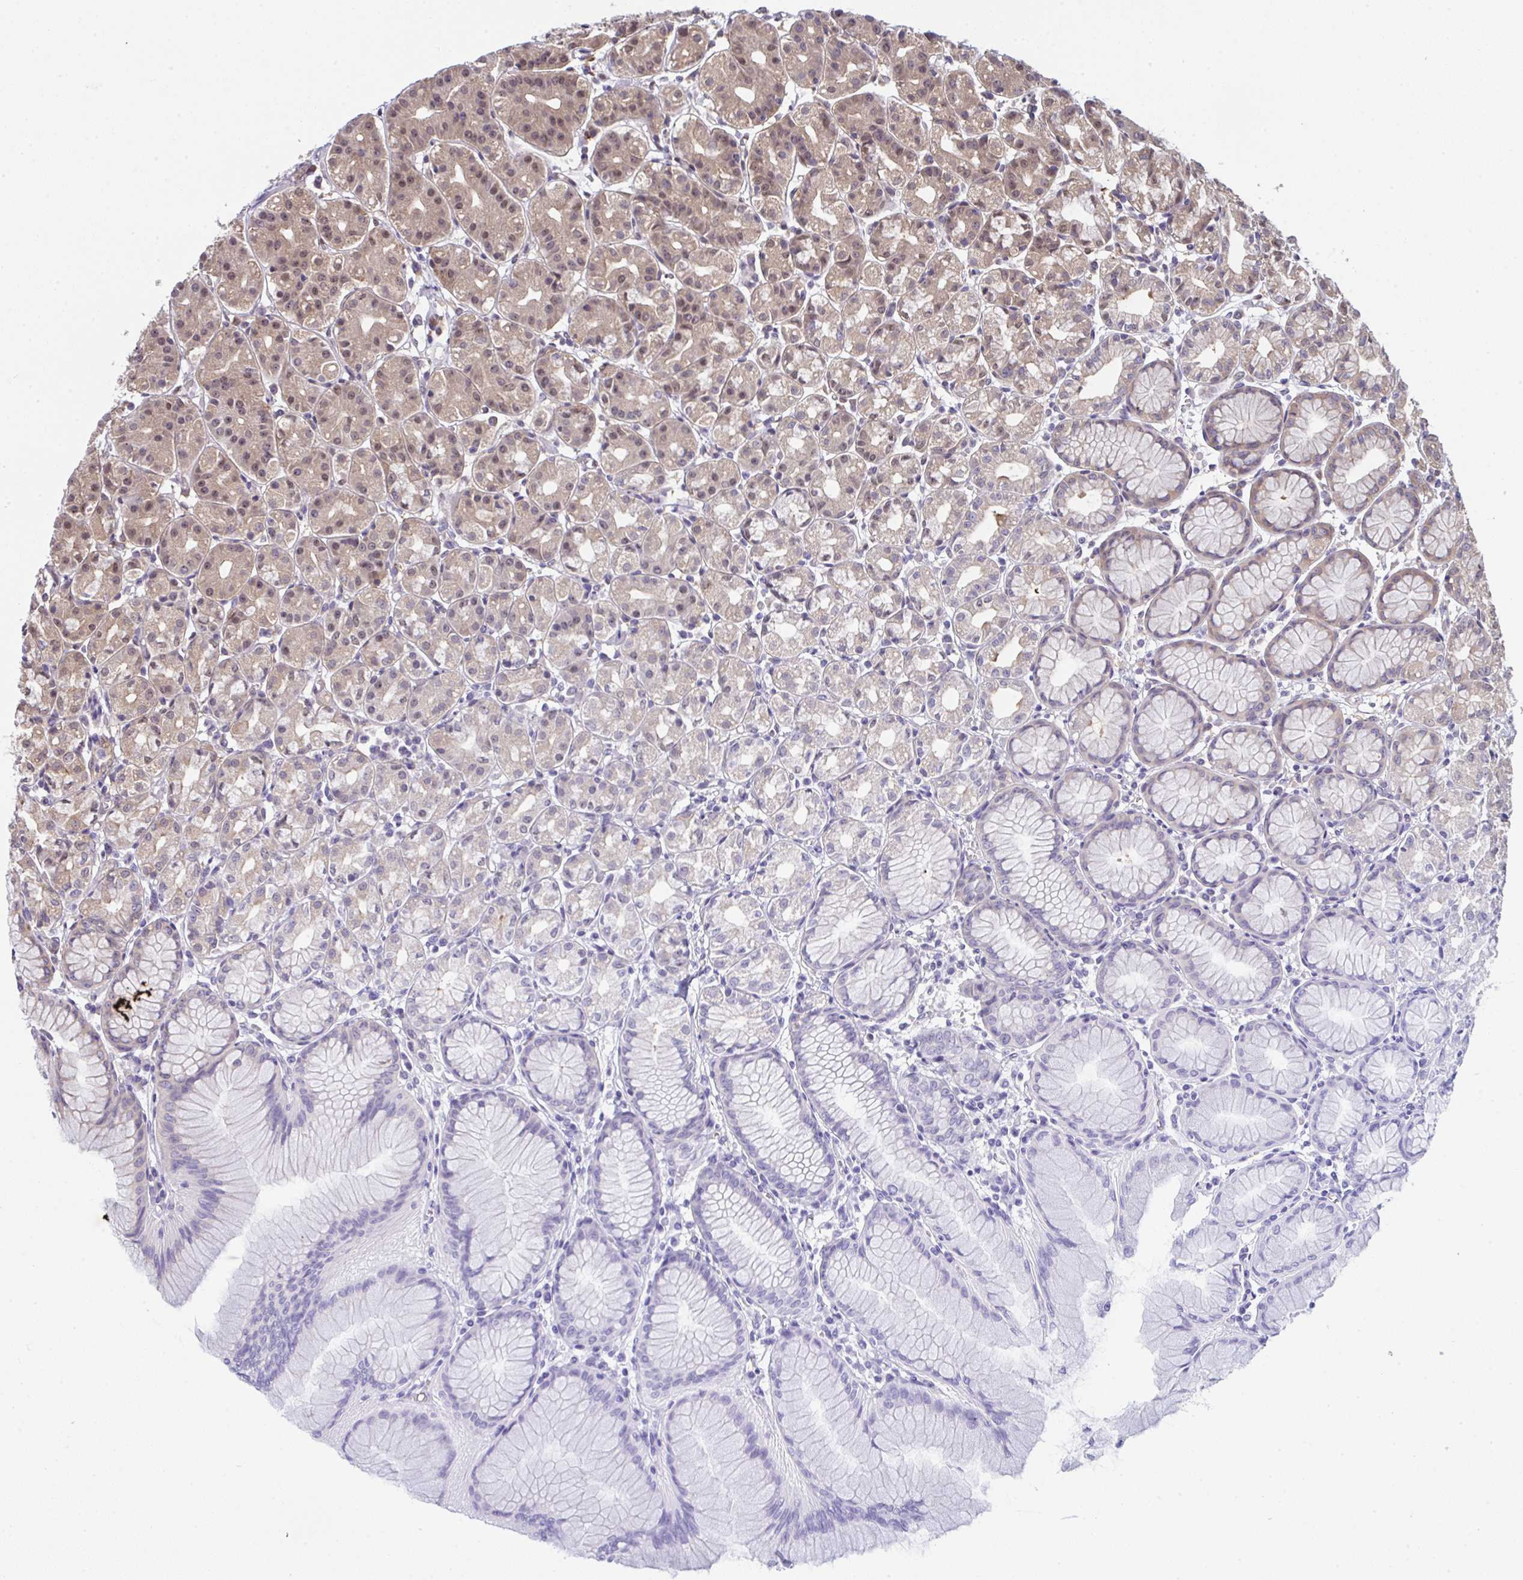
{"staining": {"intensity": "moderate", "quantity": "25%-75%", "location": "cytoplasmic/membranous,nuclear"}, "tissue": "stomach", "cell_type": "Glandular cells", "image_type": "normal", "snomed": [{"axis": "morphology", "description": "Normal tissue, NOS"}, {"axis": "topography", "description": "Stomach"}], "caption": "Protein expression analysis of unremarkable human stomach reveals moderate cytoplasmic/membranous,nuclear expression in approximately 25%-75% of glandular cells. The protein is shown in brown color, while the nuclei are stained blue.", "gene": "ALDH16A1", "patient": {"sex": "female", "age": 57}}